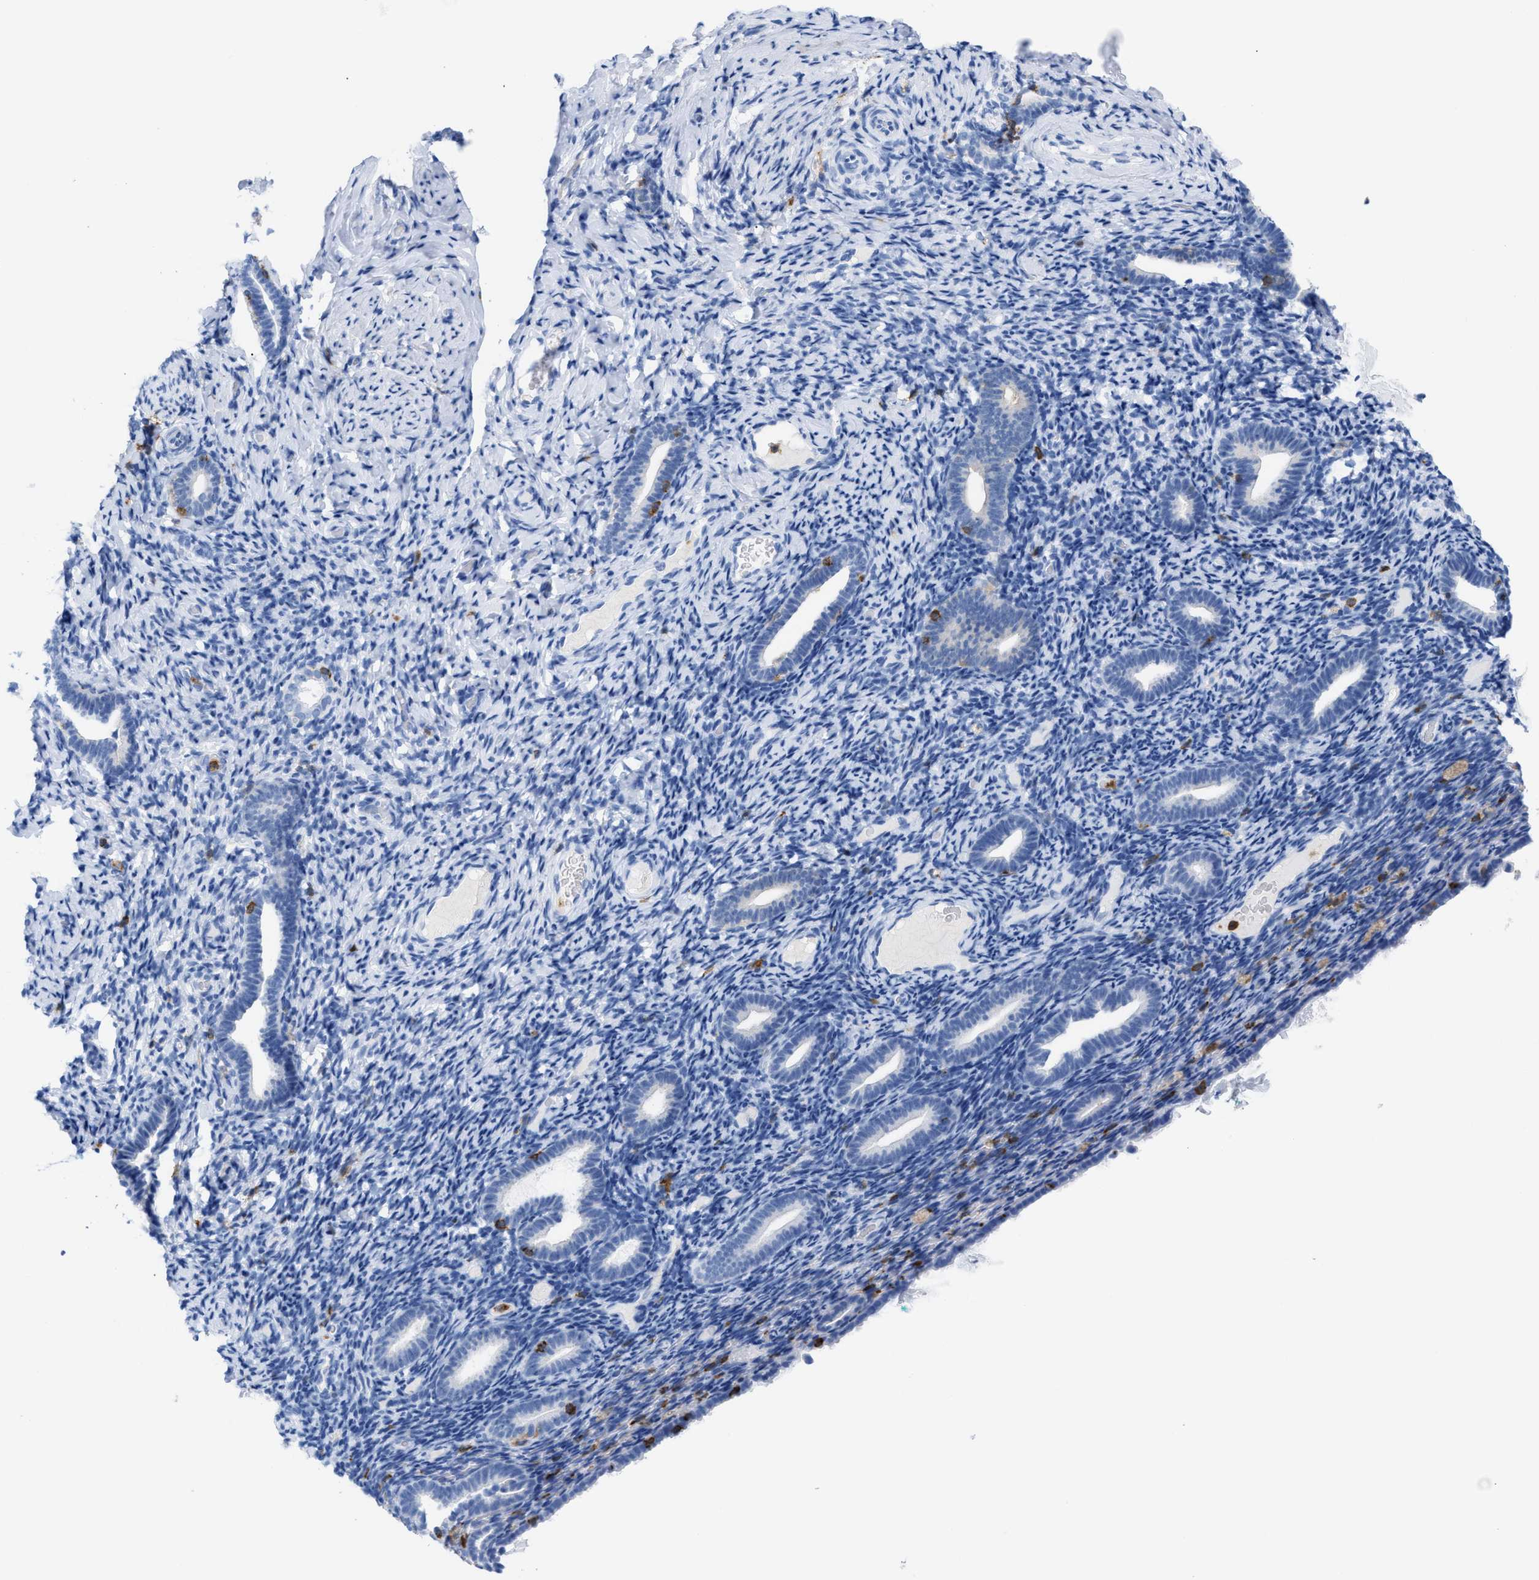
{"staining": {"intensity": "negative", "quantity": "none", "location": "none"}, "tissue": "endometrium", "cell_type": "Cells in endometrial stroma", "image_type": "normal", "snomed": [{"axis": "morphology", "description": "Normal tissue, NOS"}, {"axis": "topography", "description": "Endometrium"}], "caption": "A high-resolution photomicrograph shows immunohistochemistry (IHC) staining of unremarkable endometrium, which reveals no significant positivity in cells in endometrial stroma.", "gene": "LCP1", "patient": {"sex": "female", "age": 51}}